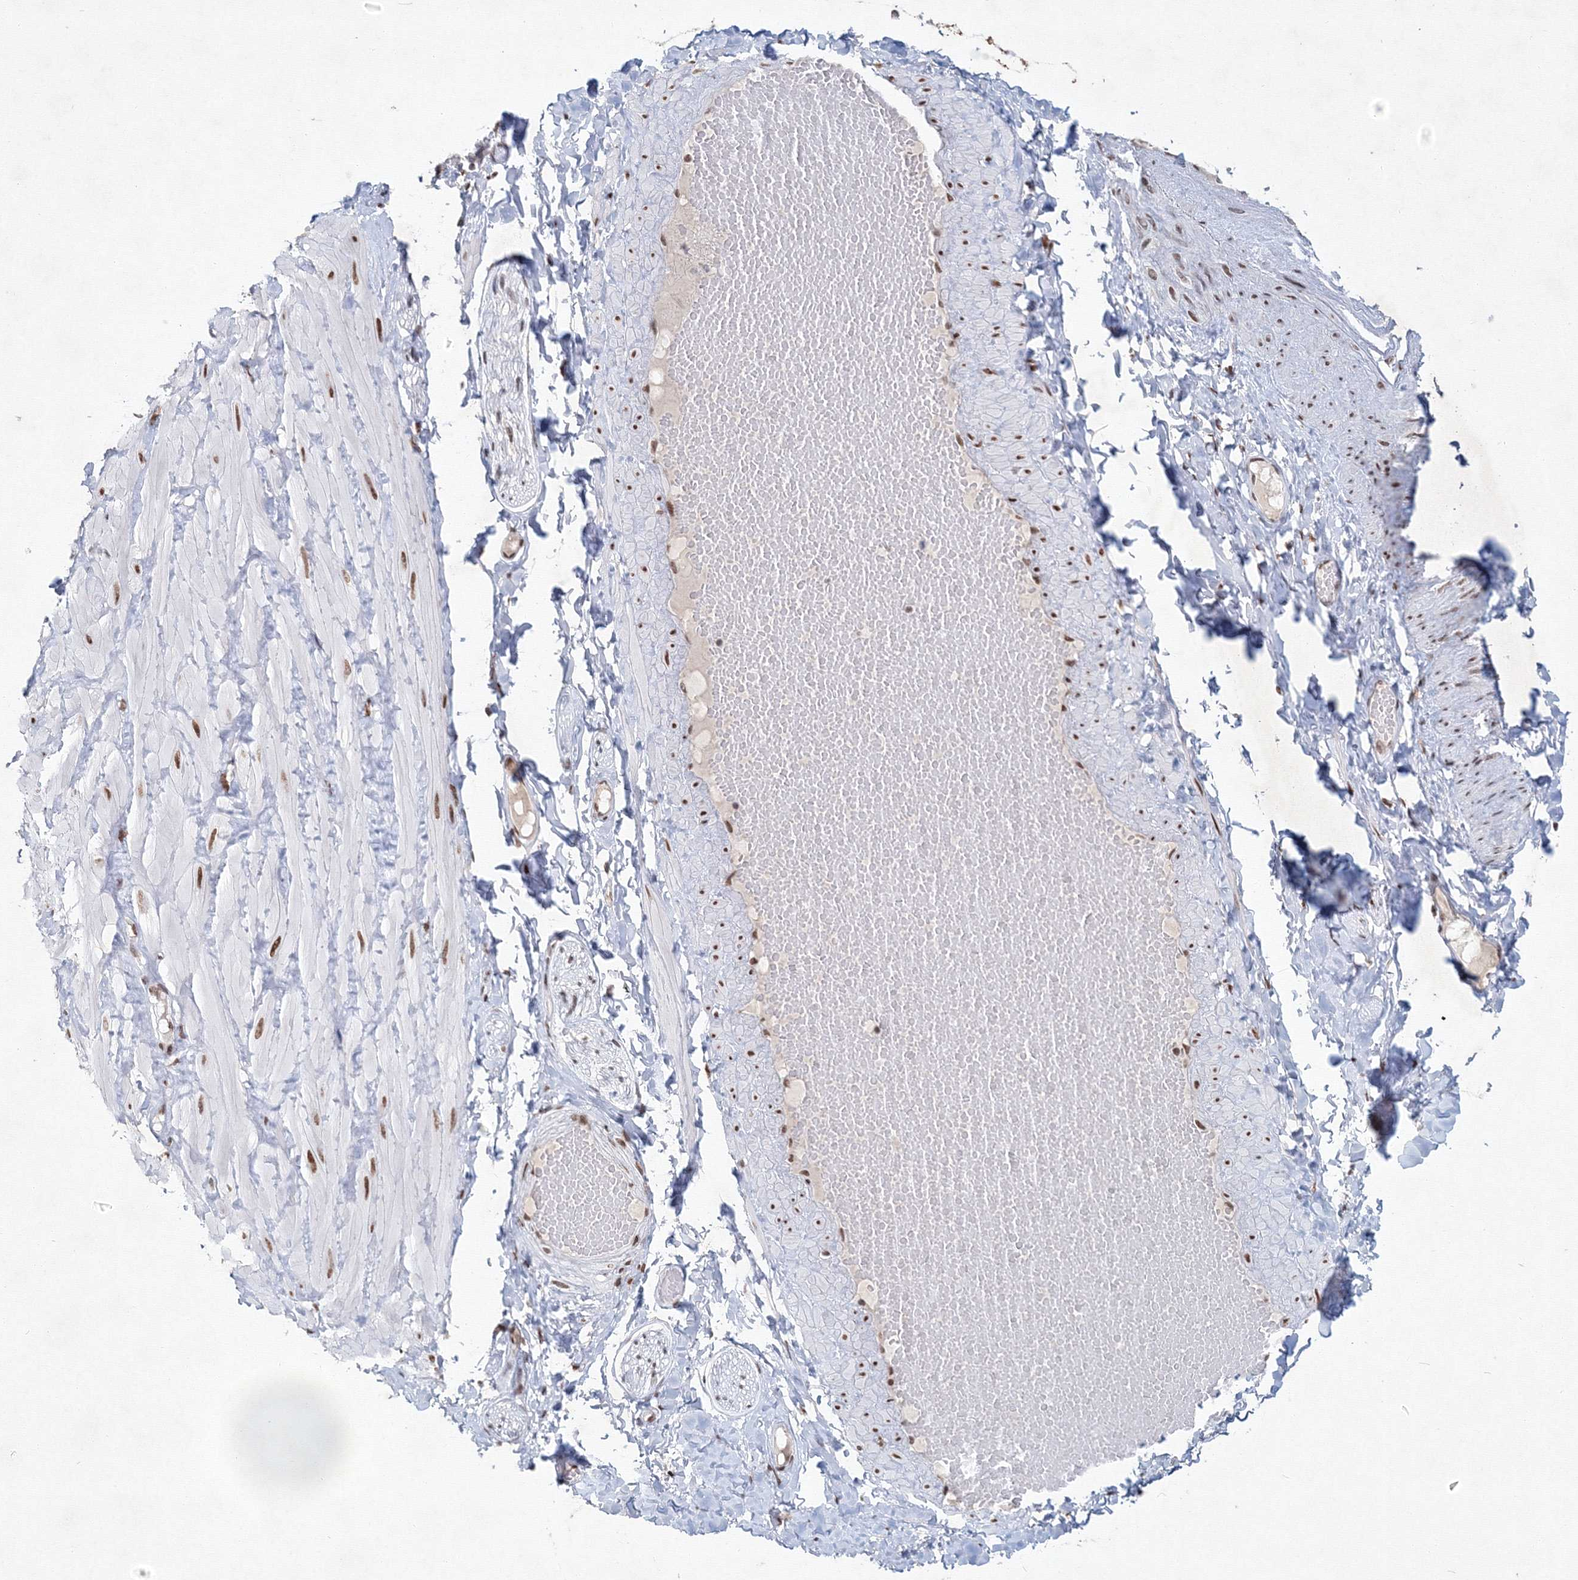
{"staining": {"intensity": "negative", "quantity": "none", "location": "none"}, "tissue": "adipose tissue", "cell_type": "Adipocytes", "image_type": "normal", "snomed": [{"axis": "morphology", "description": "Normal tissue, NOS"}, {"axis": "topography", "description": "Adipose tissue"}, {"axis": "topography", "description": "Vascular tissue"}, {"axis": "topography", "description": "Peripheral nerve tissue"}], "caption": "This is a micrograph of immunohistochemistry staining of unremarkable adipose tissue, which shows no expression in adipocytes. (DAB (3,3'-diaminobenzidine) IHC visualized using brightfield microscopy, high magnification).", "gene": "SF3B6", "patient": {"sex": "male", "age": 25}}